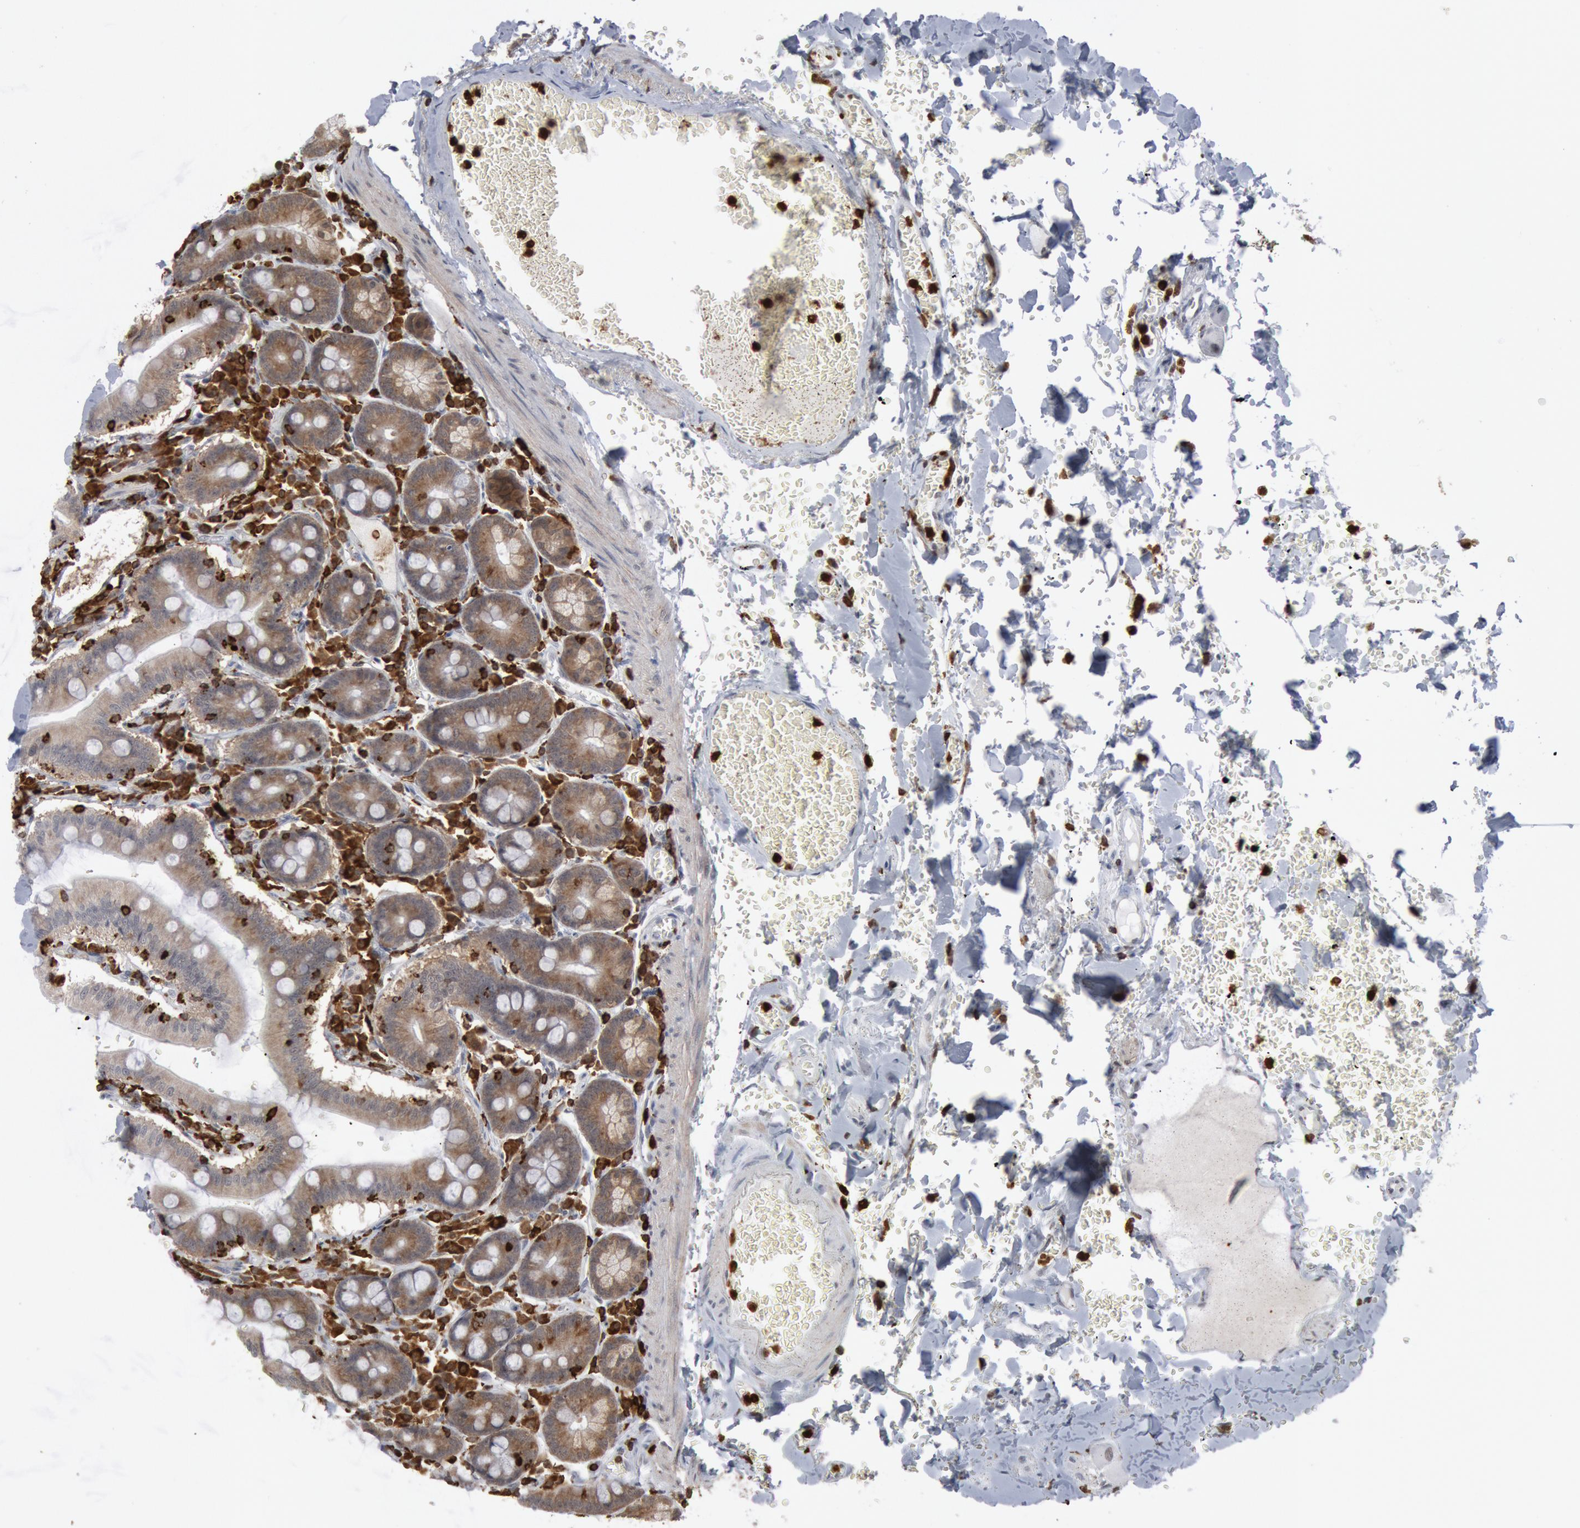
{"staining": {"intensity": "weak", "quantity": ">75%", "location": "cytoplasmic/membranous"}, "tissue": "small intestine", "cell_type": "Glandular cells", "image_type": "normal", "snomed": [{"axis": "morphology", "description": "Normal tissue, NOS"}, {"axis": "topography", "description": "Small intestine"}], "caption": "DAB (3,3'-diaminobenzidine) immunohistochemical staining of benign human small intestine reveals weak cytoplasmic/membranous protein staining in about >75% of glandular cells.", "gene": "PTPN6", "patient": {"sex": "male", "age": 71}}